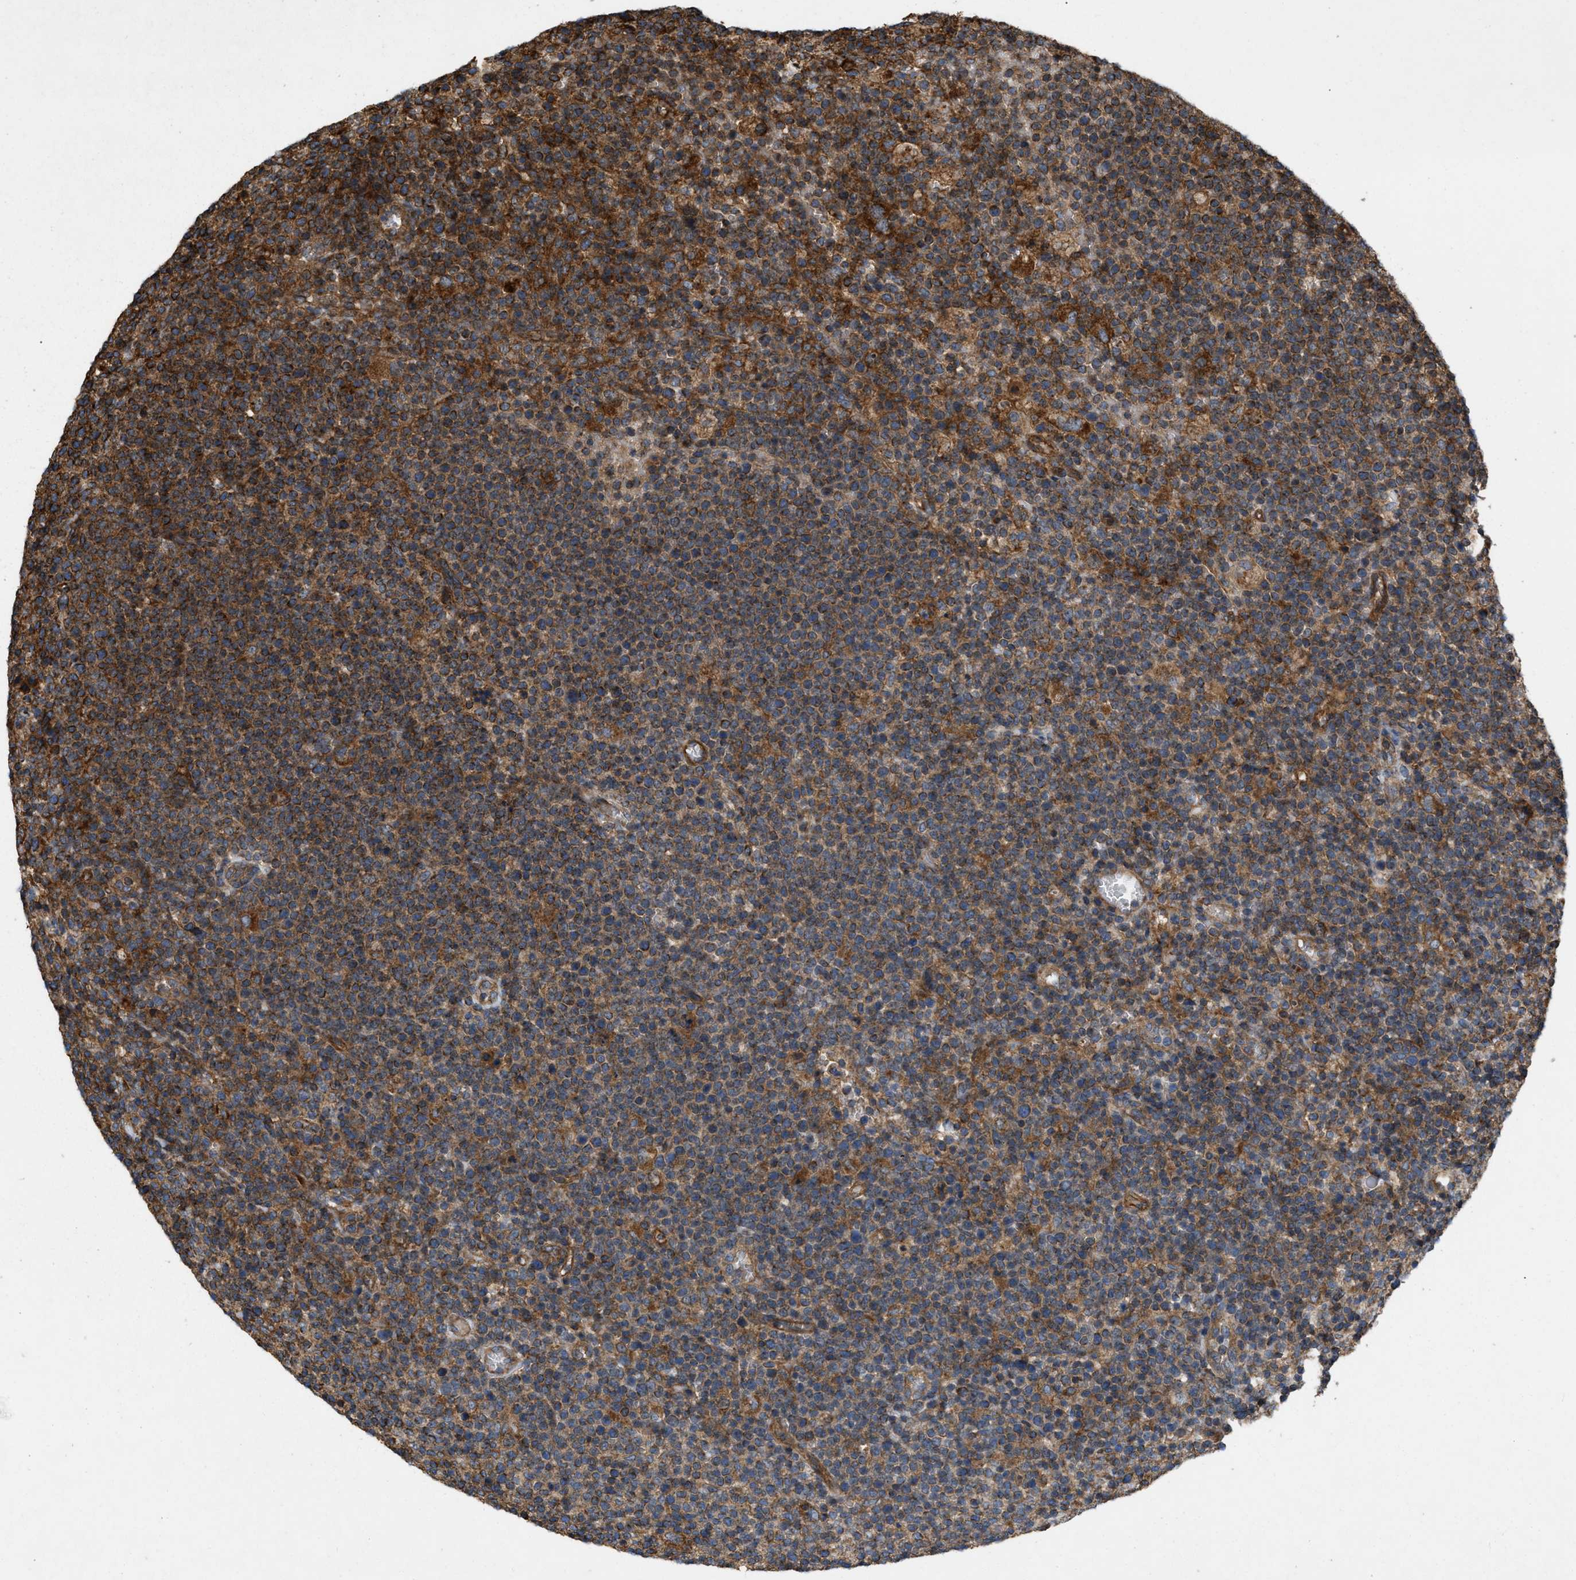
{"staining": {"intensity": "strong", "quantity": "25%-75%", "location": "cytoplasmic/membranous"}, "tissue": "lymphoma", "cell_type": "Tumor cells", "image_type": "cancer", "snomed": [{"axis": "morphology", "description": "Malignant lymphoma, non-Hodgkin's type, High grade"}, {"axis": "topography", "description": "Lymph node"}], "caption": "Lymphoma stained with a brown dye shows strong cytoplasmic/membranous positive staining in approximately 25%-75% of tumor cells.", "gene": "GNB4", "patient": {"sex": "male", "age": 61}}